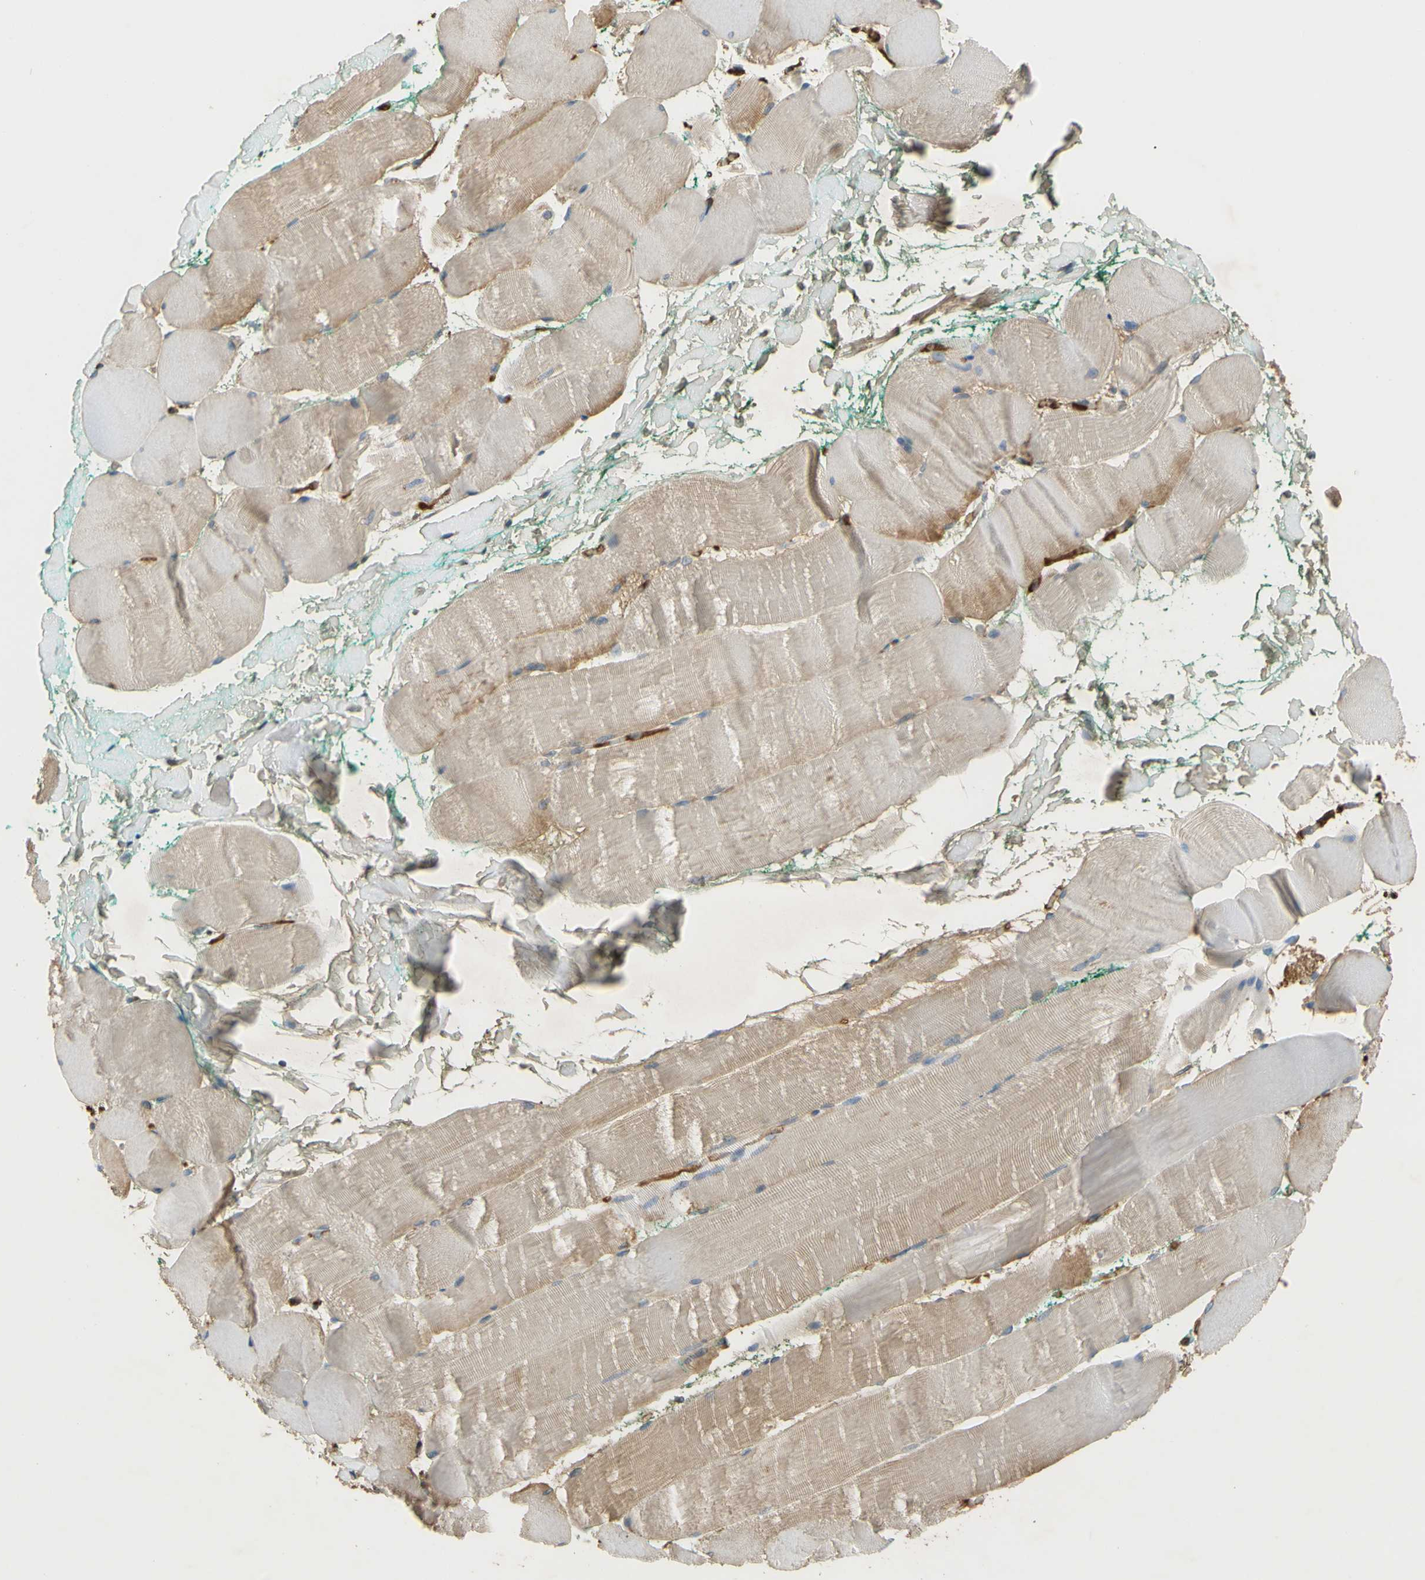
{"staining": {"intensity": "weak", "quantity": ">75%", "location": "cytoplasmic/membranous"}, "tissue": "skeletal muscle", "cell_type": "Myocytes", "image_type": "normal", "snomed": [{"axis": "morphology", "description": "Normal tissue, NOS"}, {"axis": "morphology", "description": "Squamous cell carcinoma, NOS"}, {"axis": "topography", "description": "Skeletal muscle"}], "caption": "Skeletal muscle stained with a brown dye exhibits weak cytoplasmic/membranous positive positivity in approximately >75% of myocytes.", "gene": "TIMP2", "patient": {"sex": "male", "age": 51}}